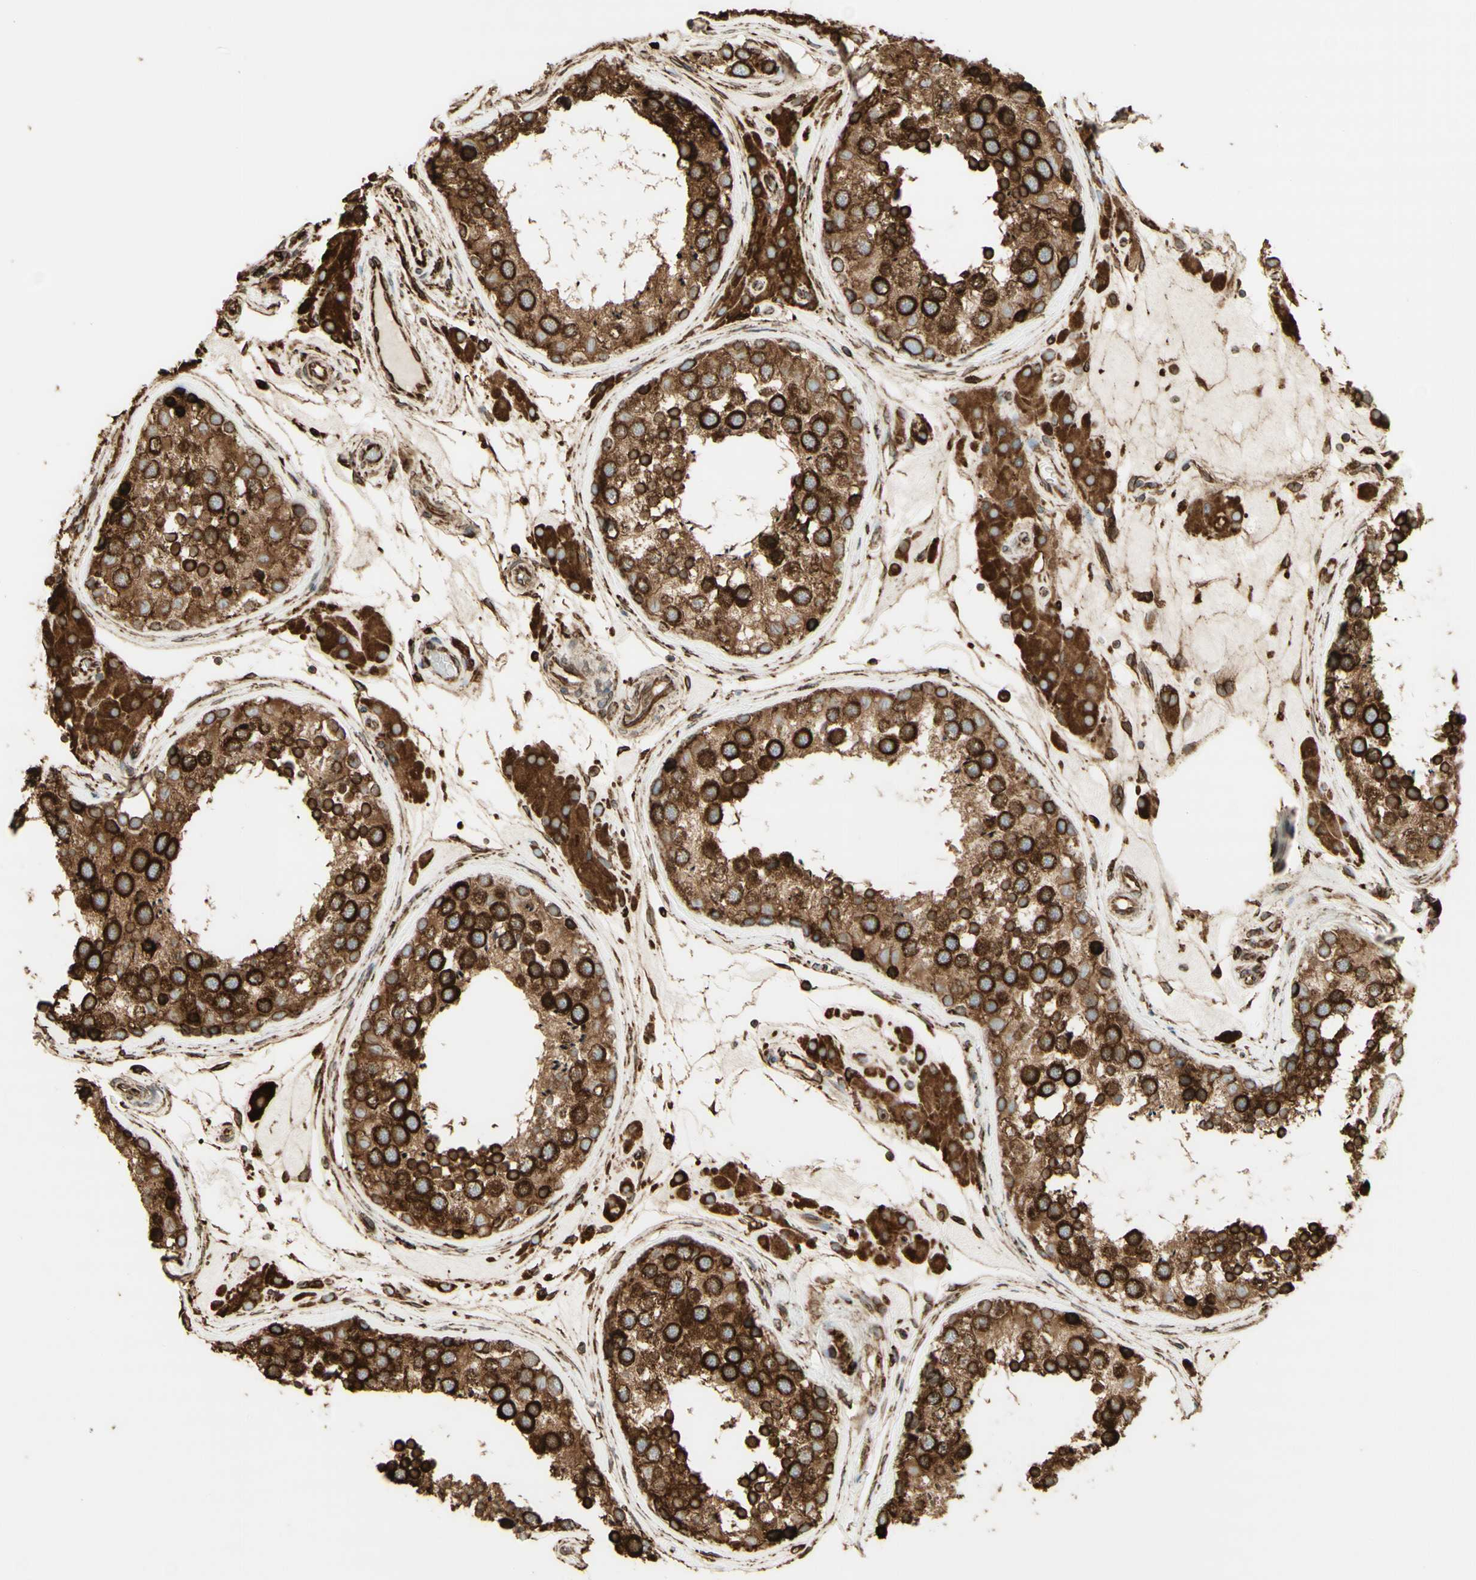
{"staining": {"intensity": "strong", "quantity": "25%-75%", "location": "cytoplasmic/membranous"}, "tissue": "testis", "cell_type": "Cells in seminiferous ducts", "image_type": "normal", "snomed": [{"axis": "morphology", "description": "Normal tissue, NOS"}, {"axis": "topography", "description": "Testis"}], "caption": "Protein staining of benign testis shows strong cytoplasmic/membranous expression in about 25%-75% of cells in seminiferous ducts.", "gene": "CANX", "patient": {"sex": "male", "age": 46}}